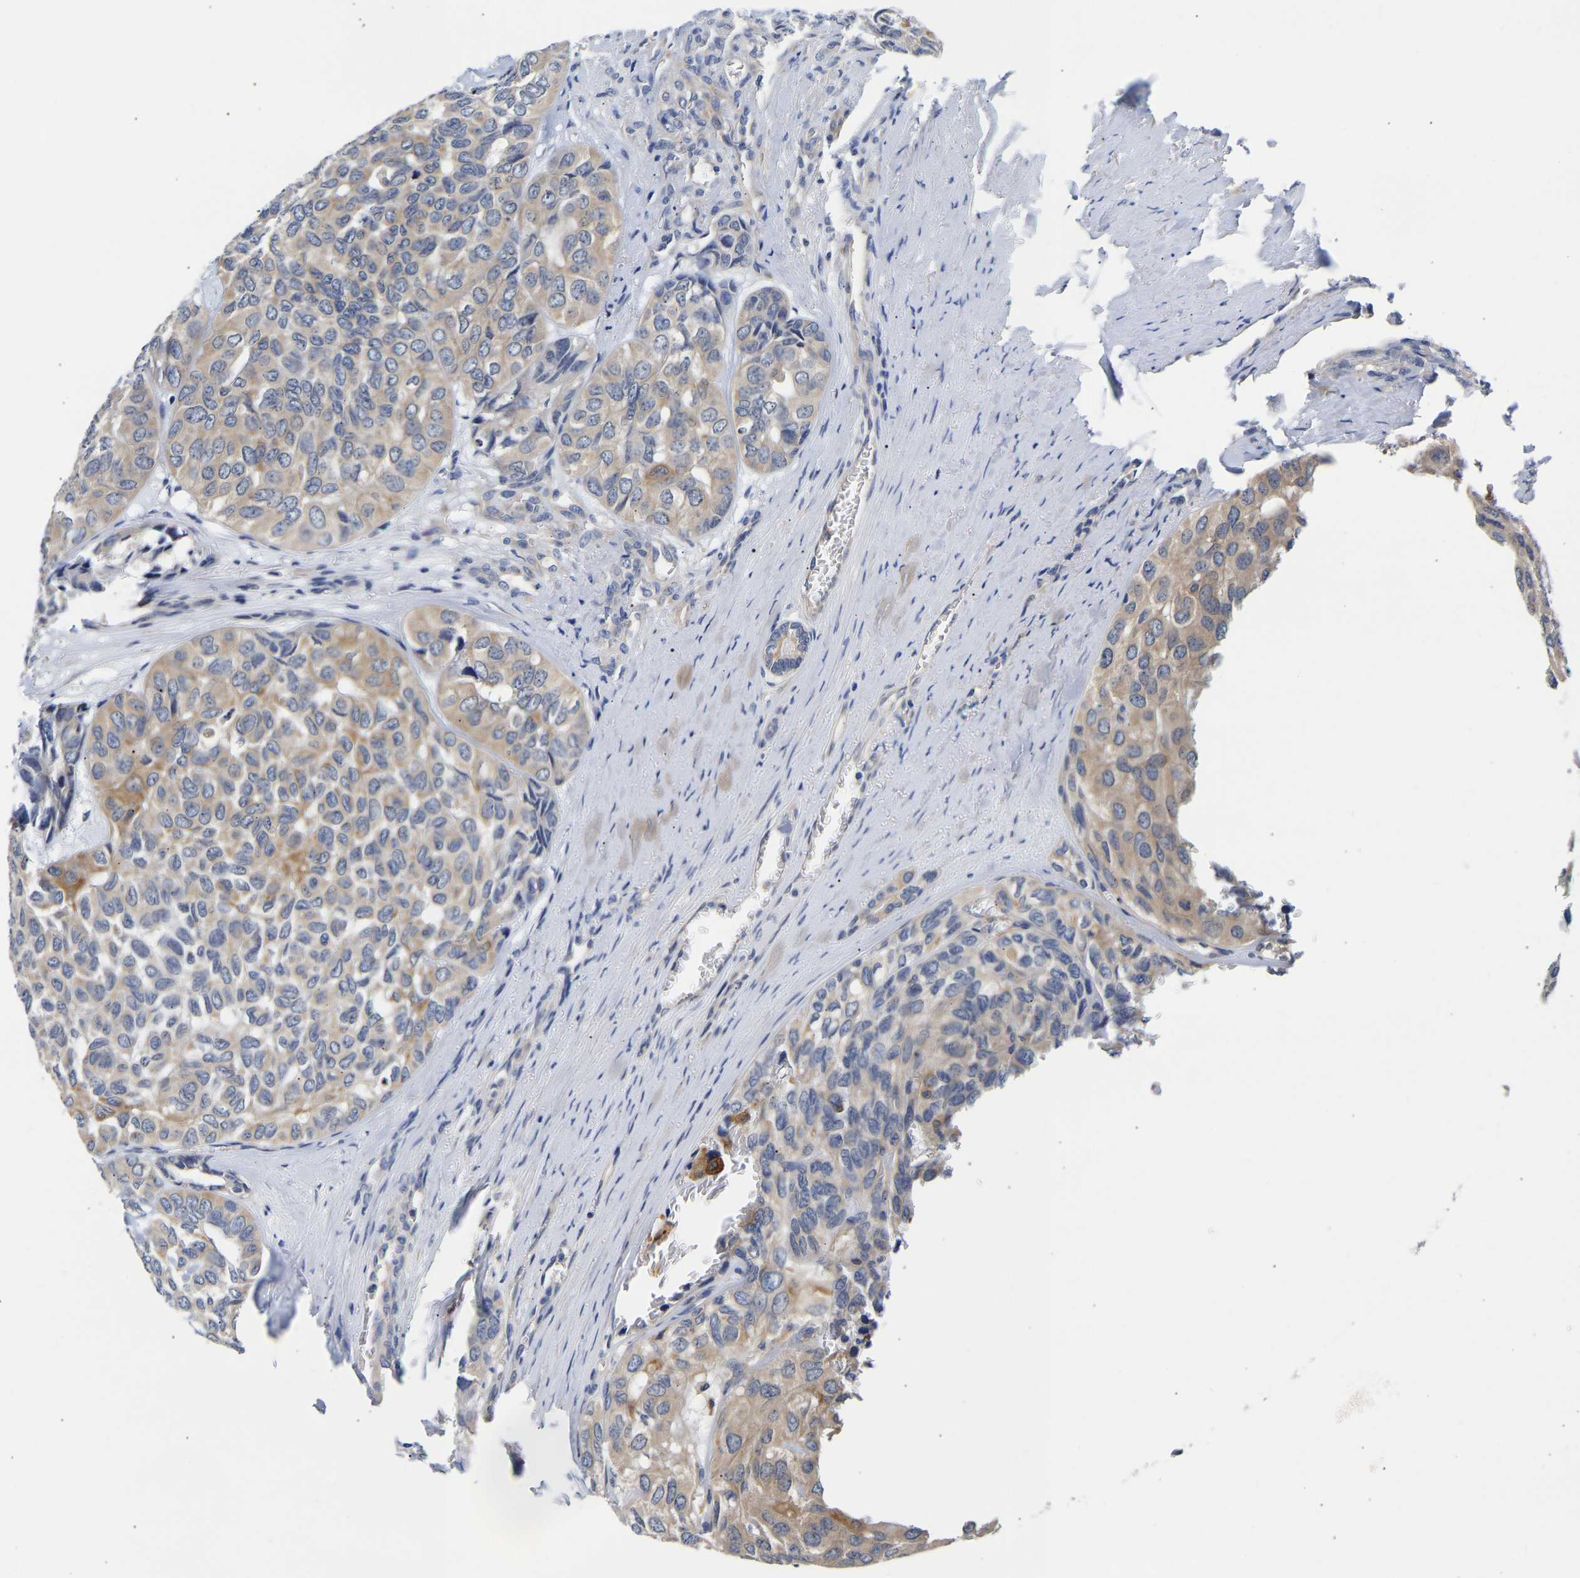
{"staining": {"intensity": "weak", "quantity": ">75%", "location": "cytoplasmic/membranous"}, "tissue": "head and neck cancer", "cell_type": "Tumor cells", "image_type": "cancer", "snomed": [{"axis": "morphology", "description": "Adenocarcinoma, NOS"}, {"axis": "topography", "description": "Salivary gland, NOS"}, {"axis": "topography", "description": "Head-Neck"}], "caption": "Immunohistochemistry (DAB) staining of human adenocarcinoma (head and neck) shows weak cytoplasmic/membranous protein expression in about >75% of tumor cells.", "gene": "CCDC6", "patient": {"sex": "female", "age": 76}}